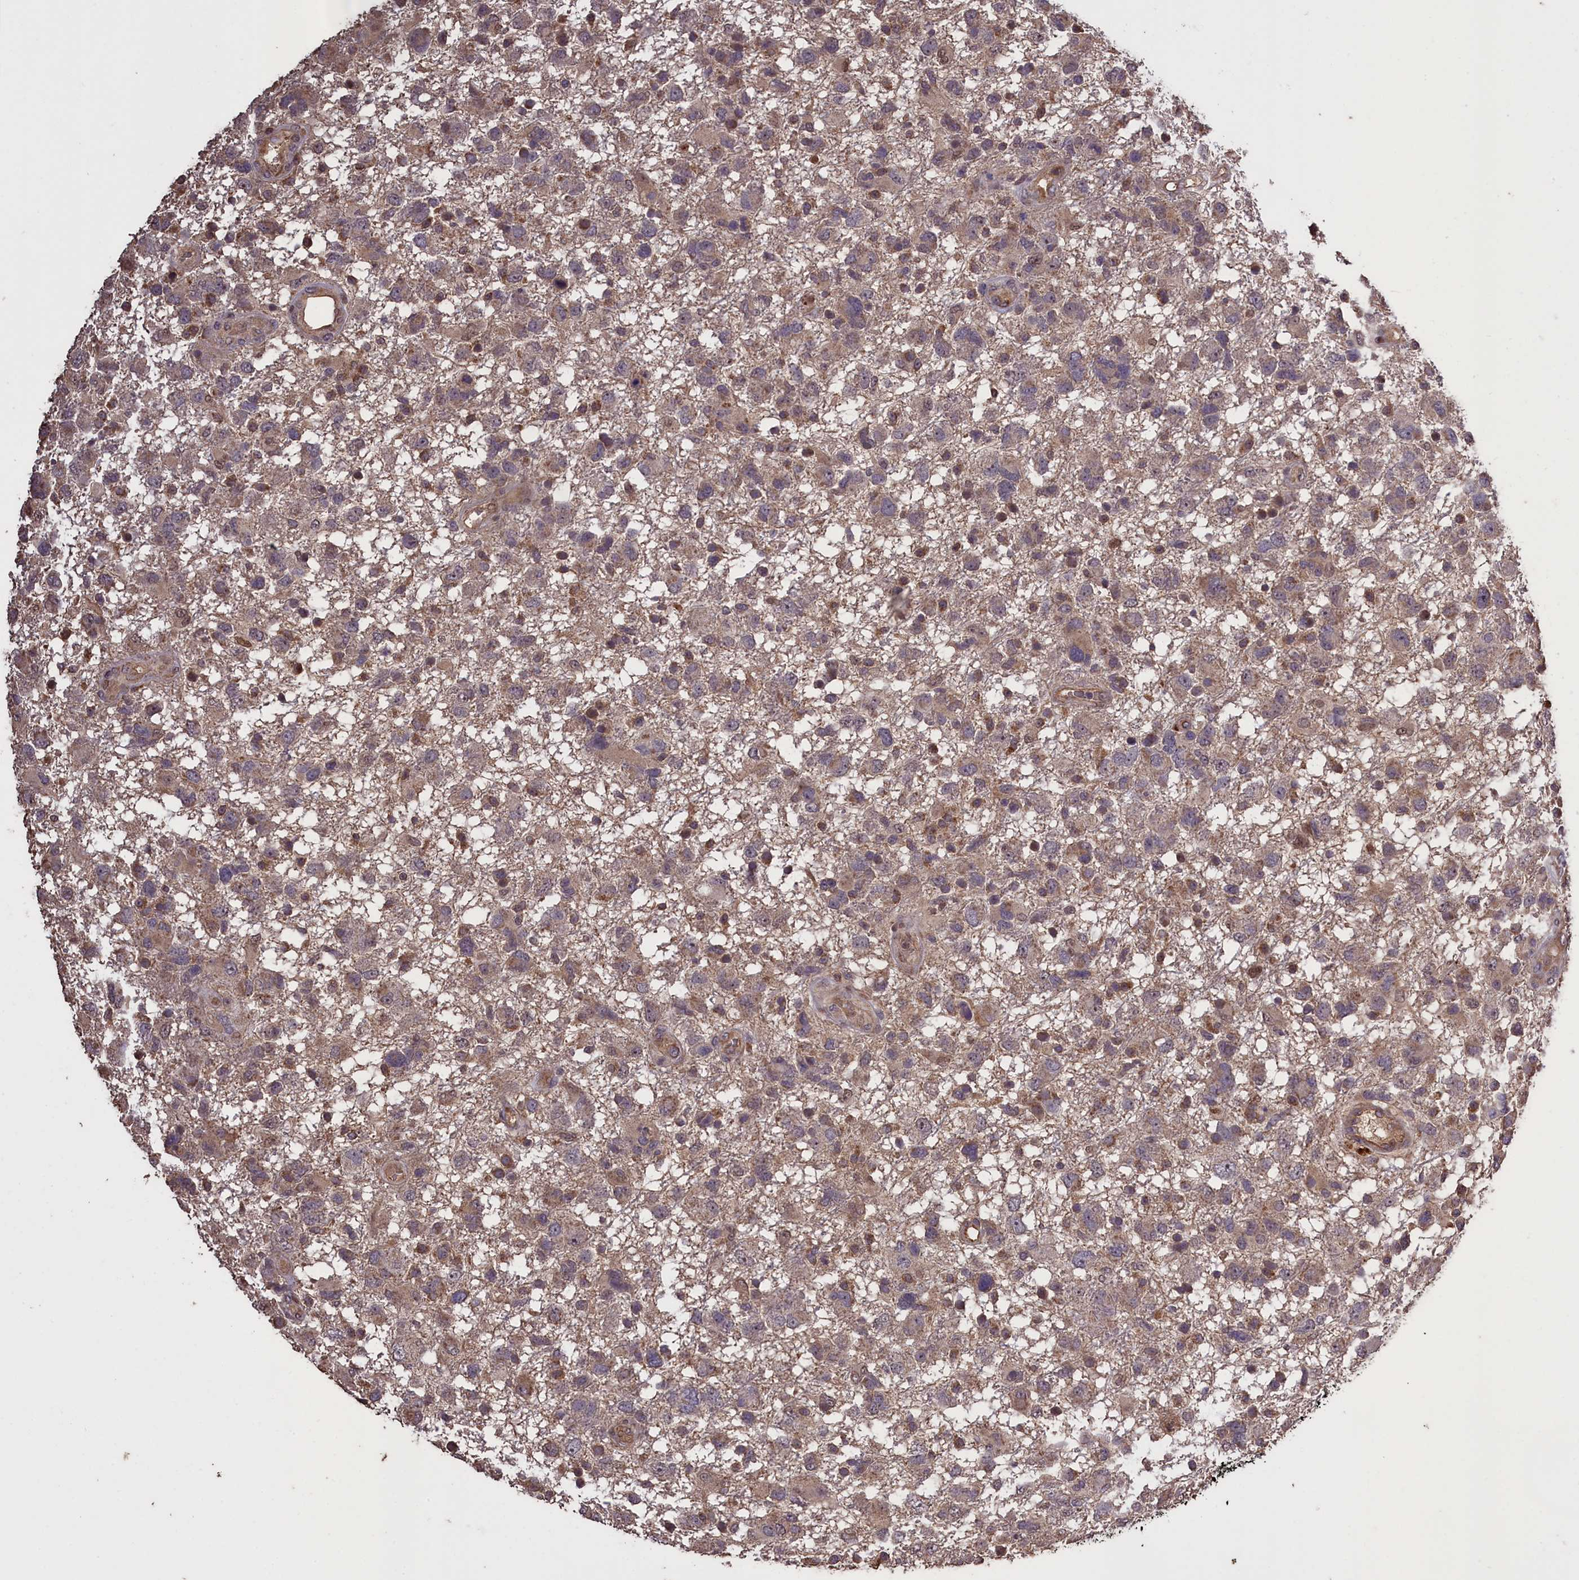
{"staining": {"intensity": "weak", "quantity": ">75%", "location": "cytoplasmic/membranous"}, "tissue": "glioma", "cell_type": "Tumor cells", "image_type": "cancer", "snomed": [{"axis": "morphology", "description": "Glioma, malignant, High grade"}, {"axis": "topography", "description": "Brain"}], "caption": "DAB (3,3'-diaminobenzidine) immunohistochemical staining of high-grade glioma (malignant) shows weak cytoplasmic/membranous protein staining in approximately >75% of tumor cells.", "gene": "CLRN2", "patient": {"sex": "male", "age": 61}}